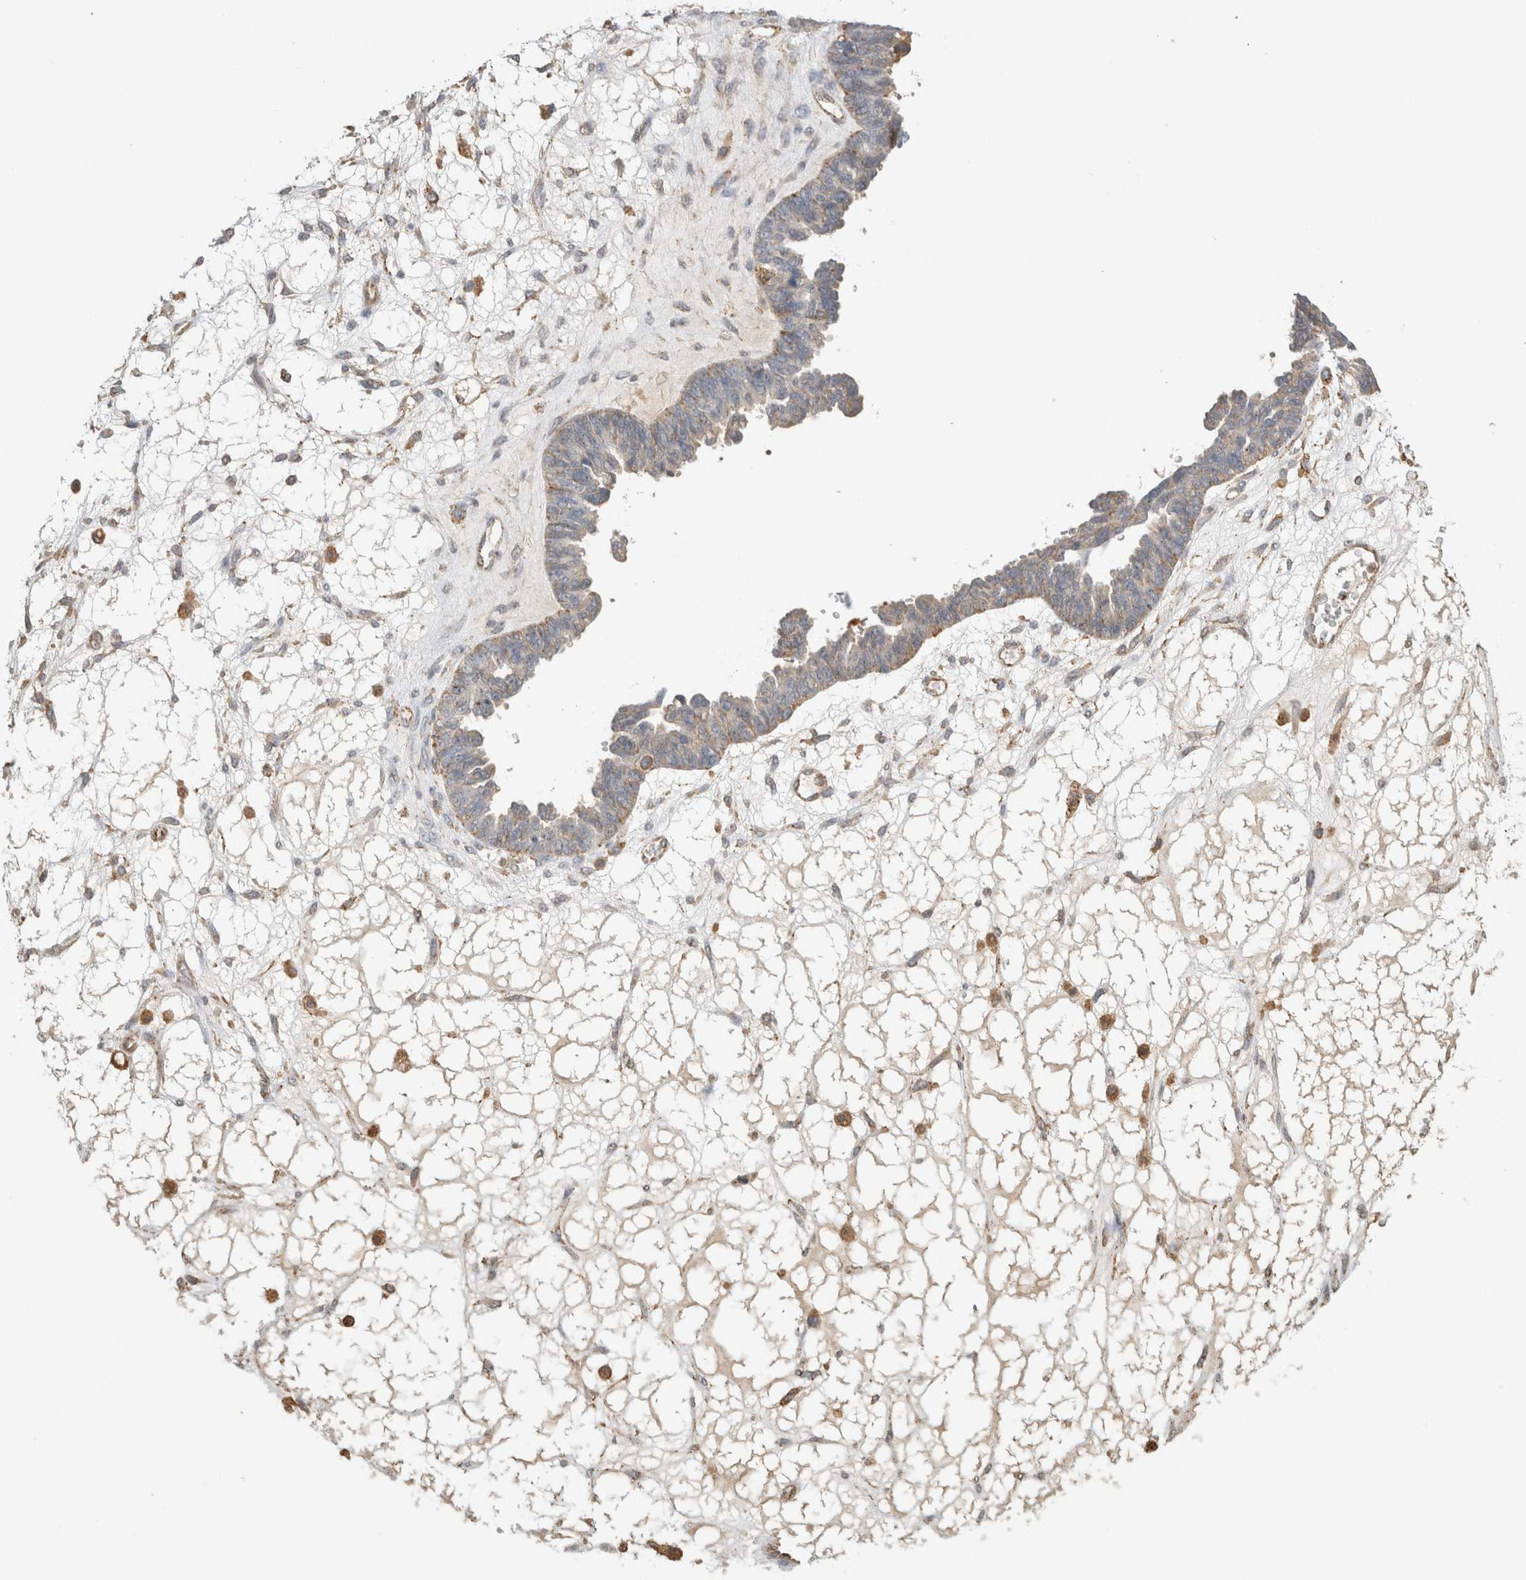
{"staining": {"intensity": "weak", "quantity": ">75%", "location": "cytoplasmic/membranous"}, "tissue": "ovarian cancer", "cell_type": "Tumor cells", "image_type": "cancer", "snomed": [{"axis": "morphology", "description": "Cystadenocarcinoma, serous, NOS"}, {"axis": "topography", "description": "Ovary"}], "caption": "High-power microscopy captured an IHC photomicrograph of ovarian cancer, revealing weak cytoplasmic/membranous positivity in about >75% of tumor cells.", "gene": "GNS", "patient": {"sex": "female", "age": 79}}